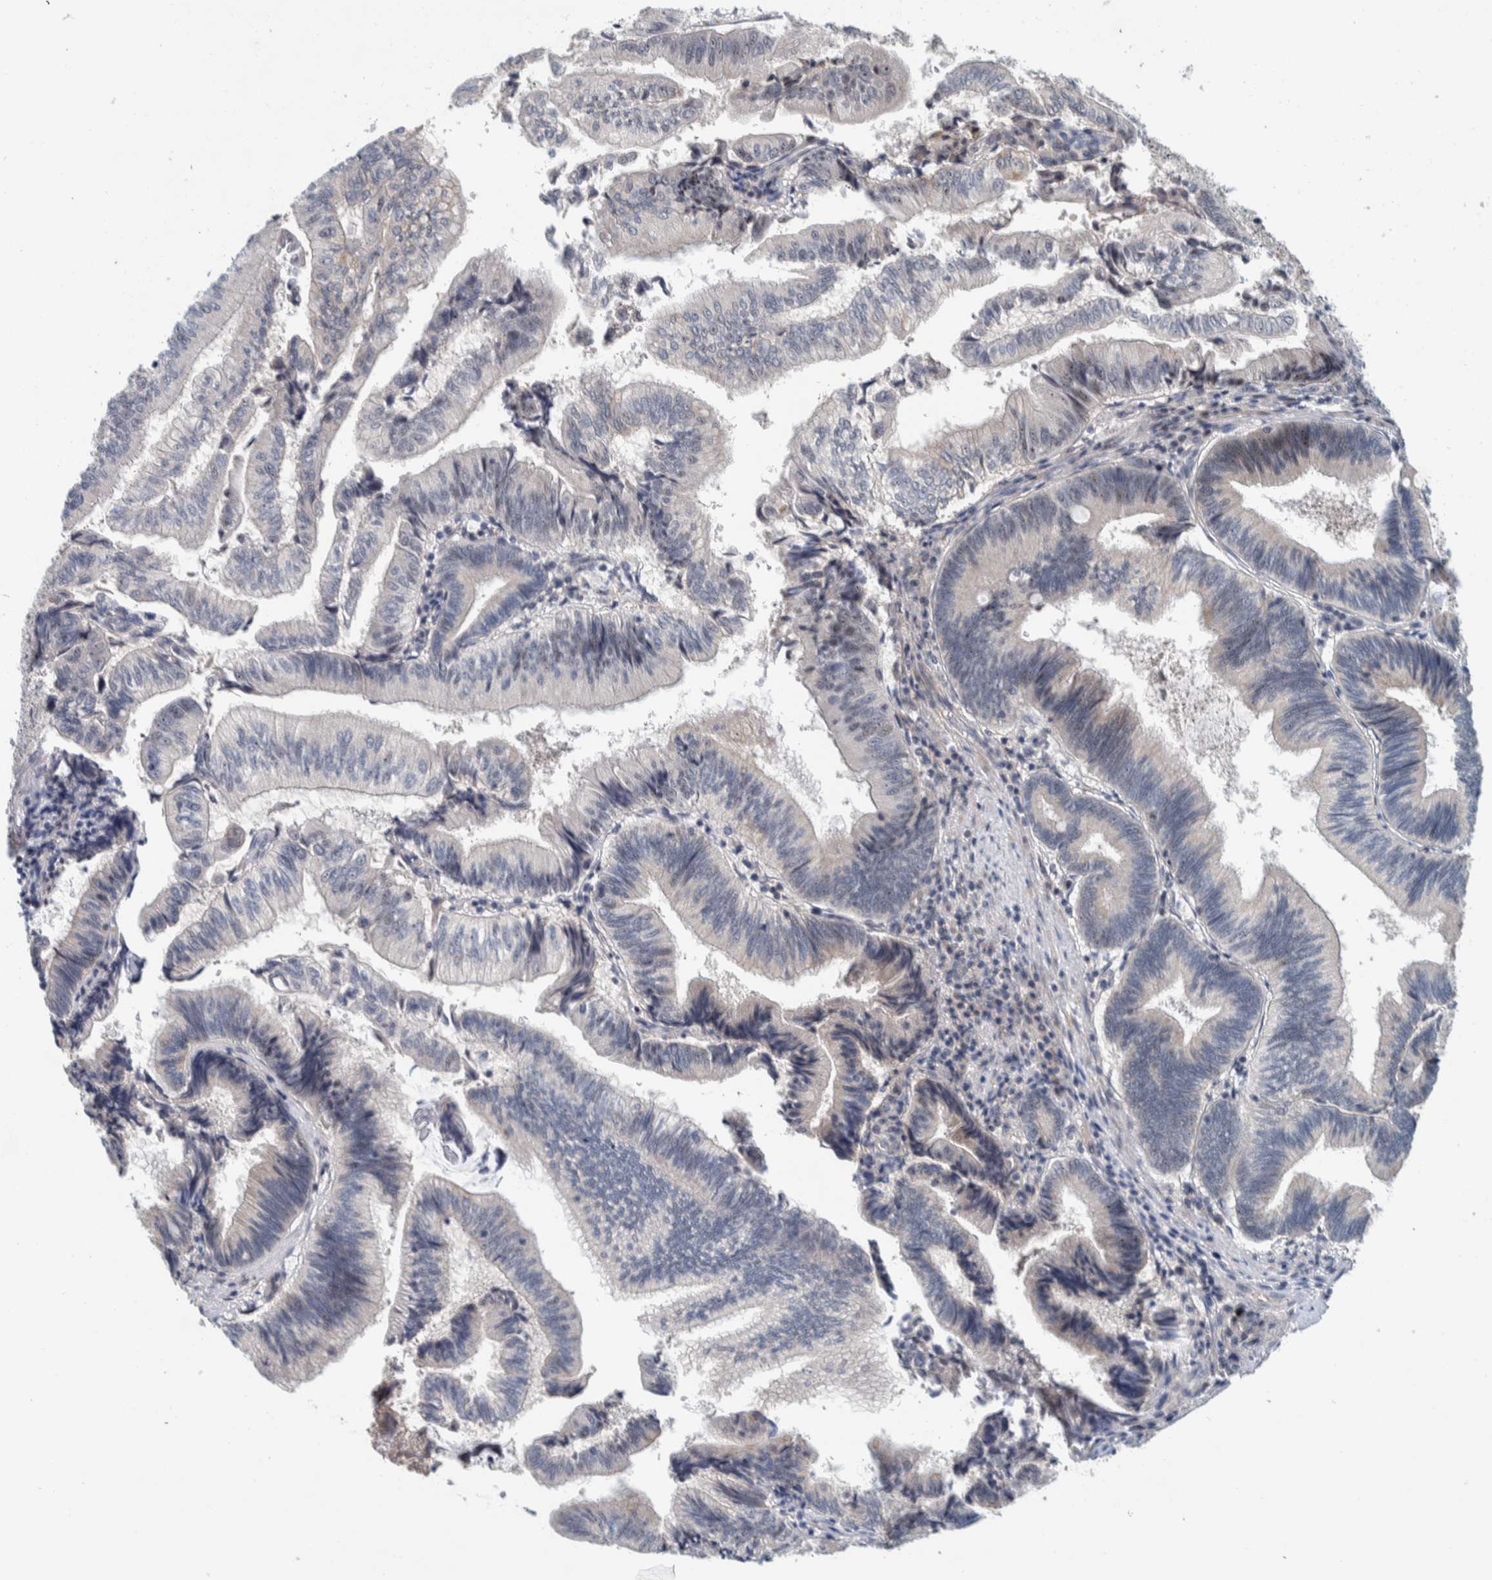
{"staining": {"intensity": "weak", "quantity": "<25%", "location": "nuclear"}, "tissue": "pancreatic cancer", "cell_type": "Tumor cells", "image_type": "cancer", "snomed": [{"axis": "morphology", "description": "Adenocarcinoma, NOS"}, {"axis": "topography", "description": "Pancreas"}], "caption": "Histopathology image shows no significant protein positivity in tumor cells of pancreatic cancer.", "gene": "NOL11", "patient": {"sex": "male", "age": 82}}